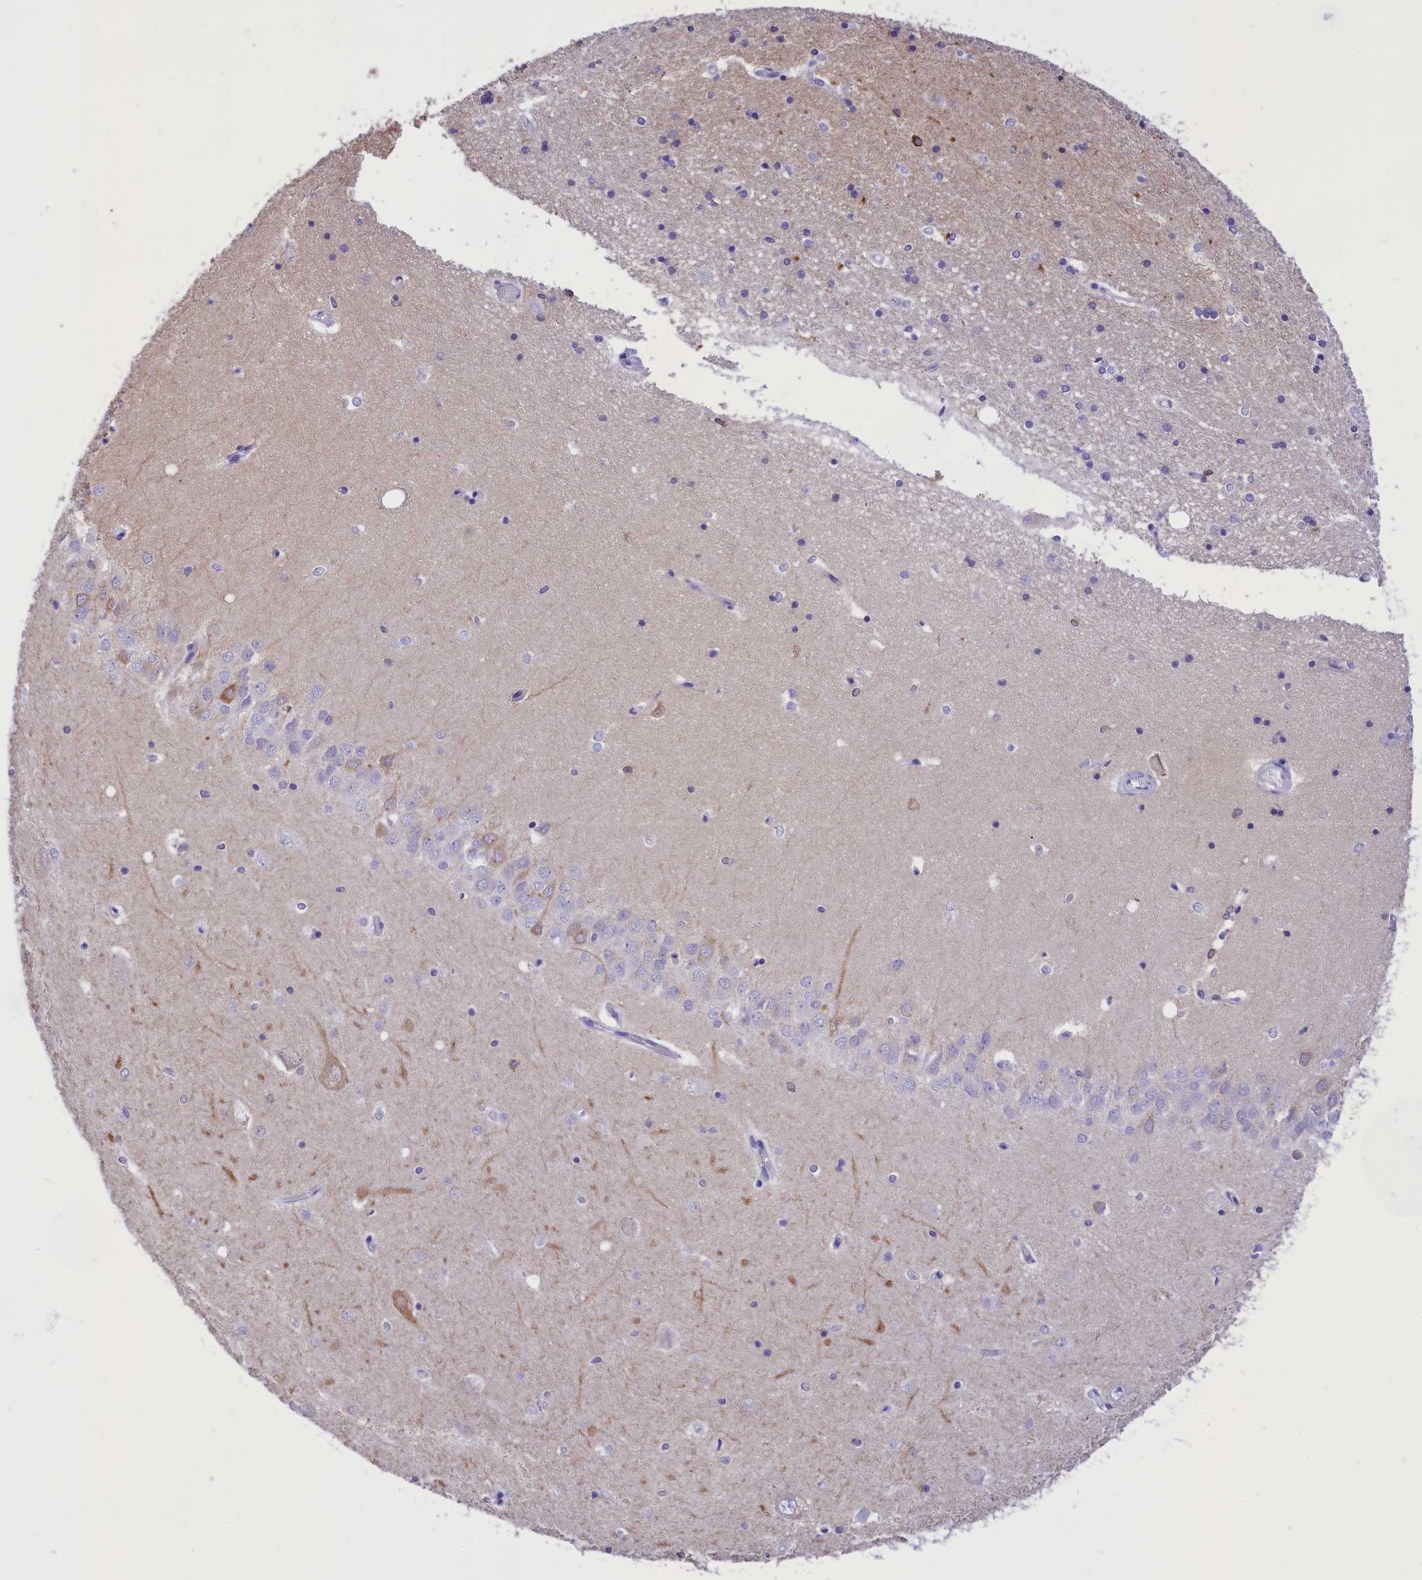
{"staining": {"intensity": "negative", "quantity": "none", "location": "none"}, "tissue": "hippocampus", "cell_type": "Glial cells", "image_type": "normal", "snomed": [{"axis": "morphology", "description": "Normal tissue, NOS"}, {"axis": "topography", "description": "Hippocampus"}], "caption": "Immunohistochemistry image of unremarkable hippocampus: human hippocampus stained with DAB (3,3'-diaminobenzidine) displays no significant protein staining in glial cells. (DAB IHC, high magnification).", "gene": "DCAF16", "patient": {"sex": "male", "age": 45}}